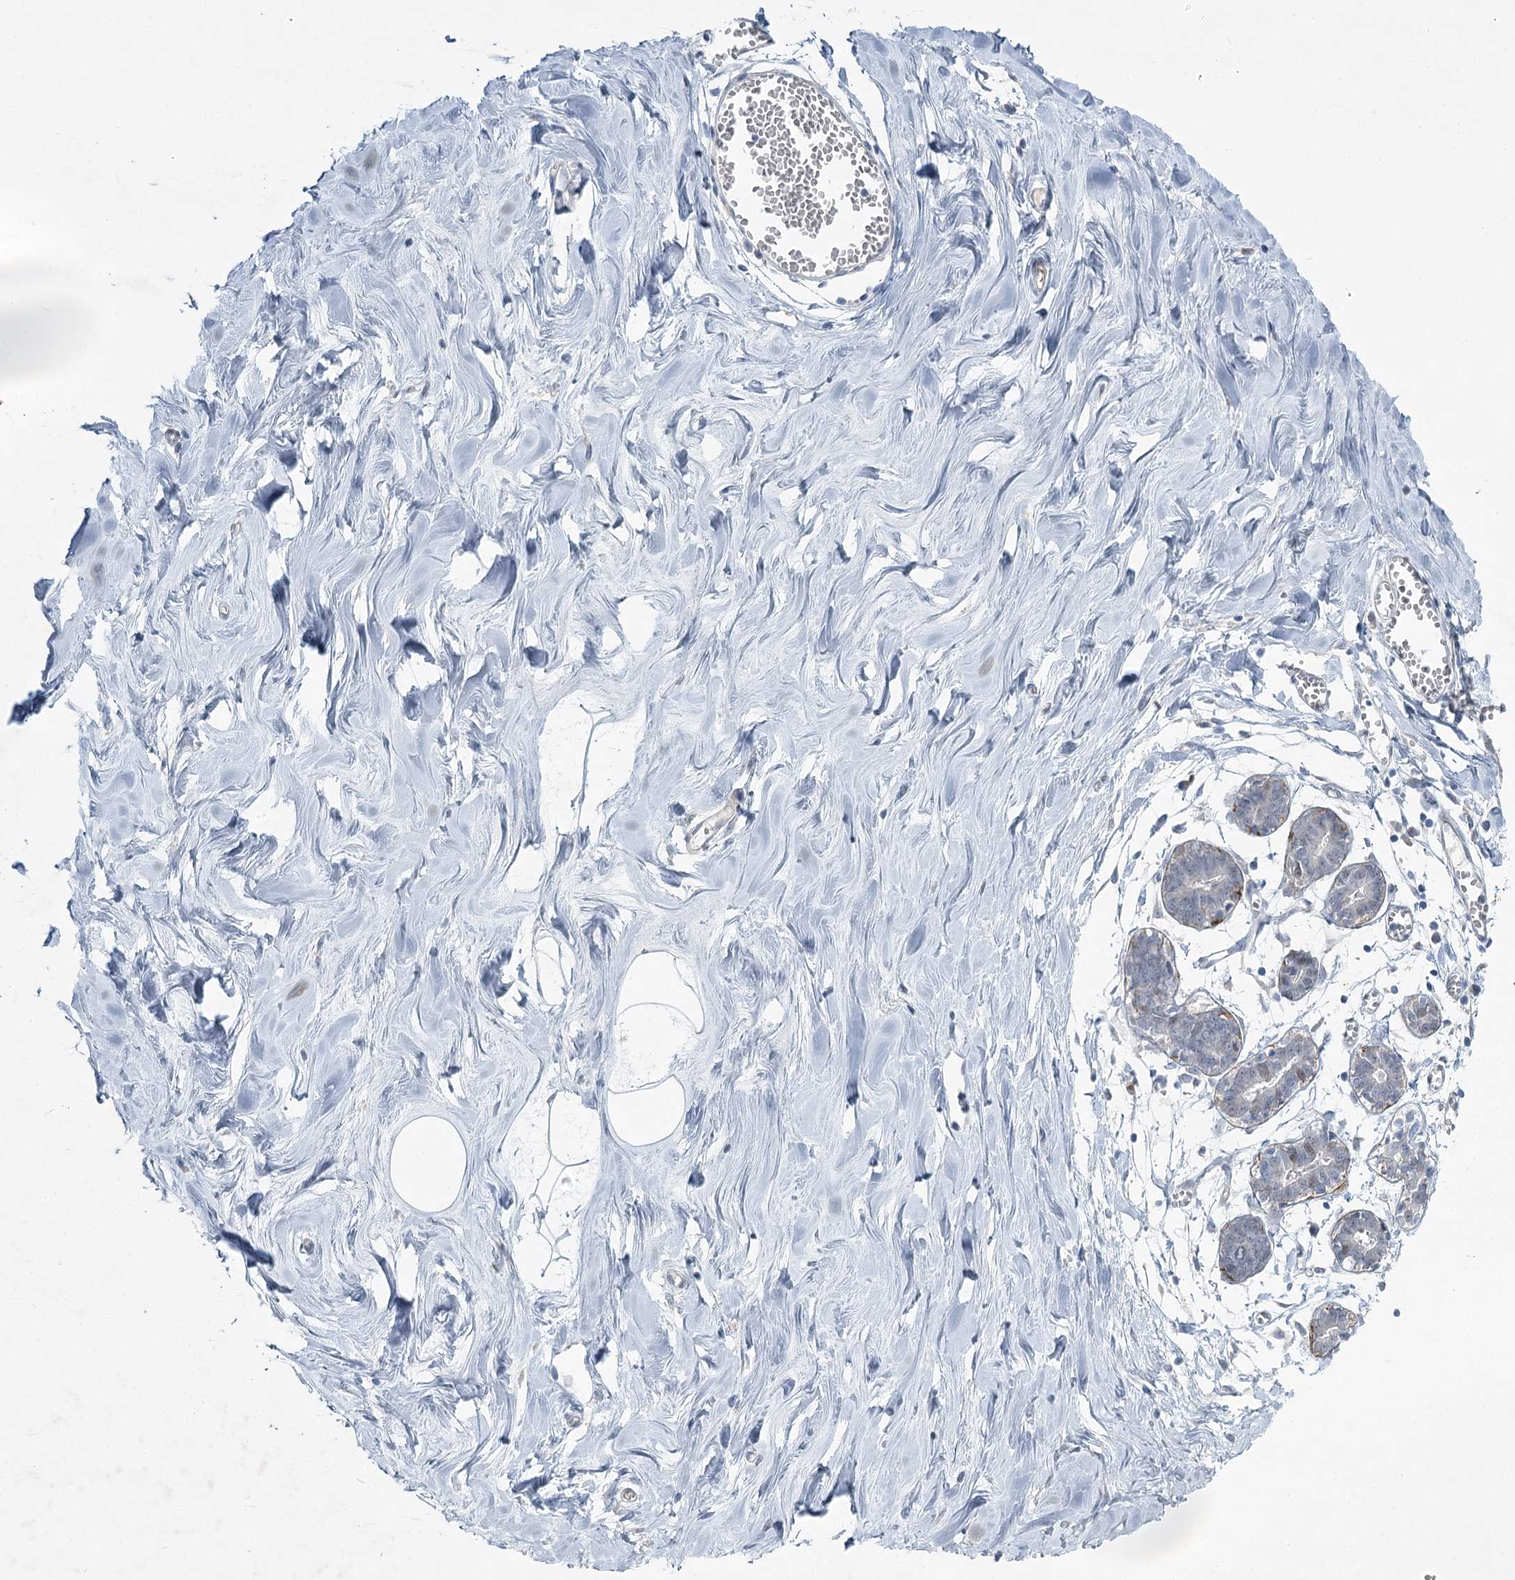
{"staining": {"intensity": "negative", "quantity": "none", "location": "none"}, "tissue": "breast", "cell_type": "Adipocytes", "image_type": "normal", "snomed": [{"axis": "morphology", "description": "Normal tissue, NOS"}, {"axis": "topography", "description": "Breast"}], "caption": "High power microscopy histopathology image of an IHC image of benign breast, revealing no significant positivity in adipocytes.", "gene": "ABITRAM", "patient": {"sex": "female", "age": 27}}